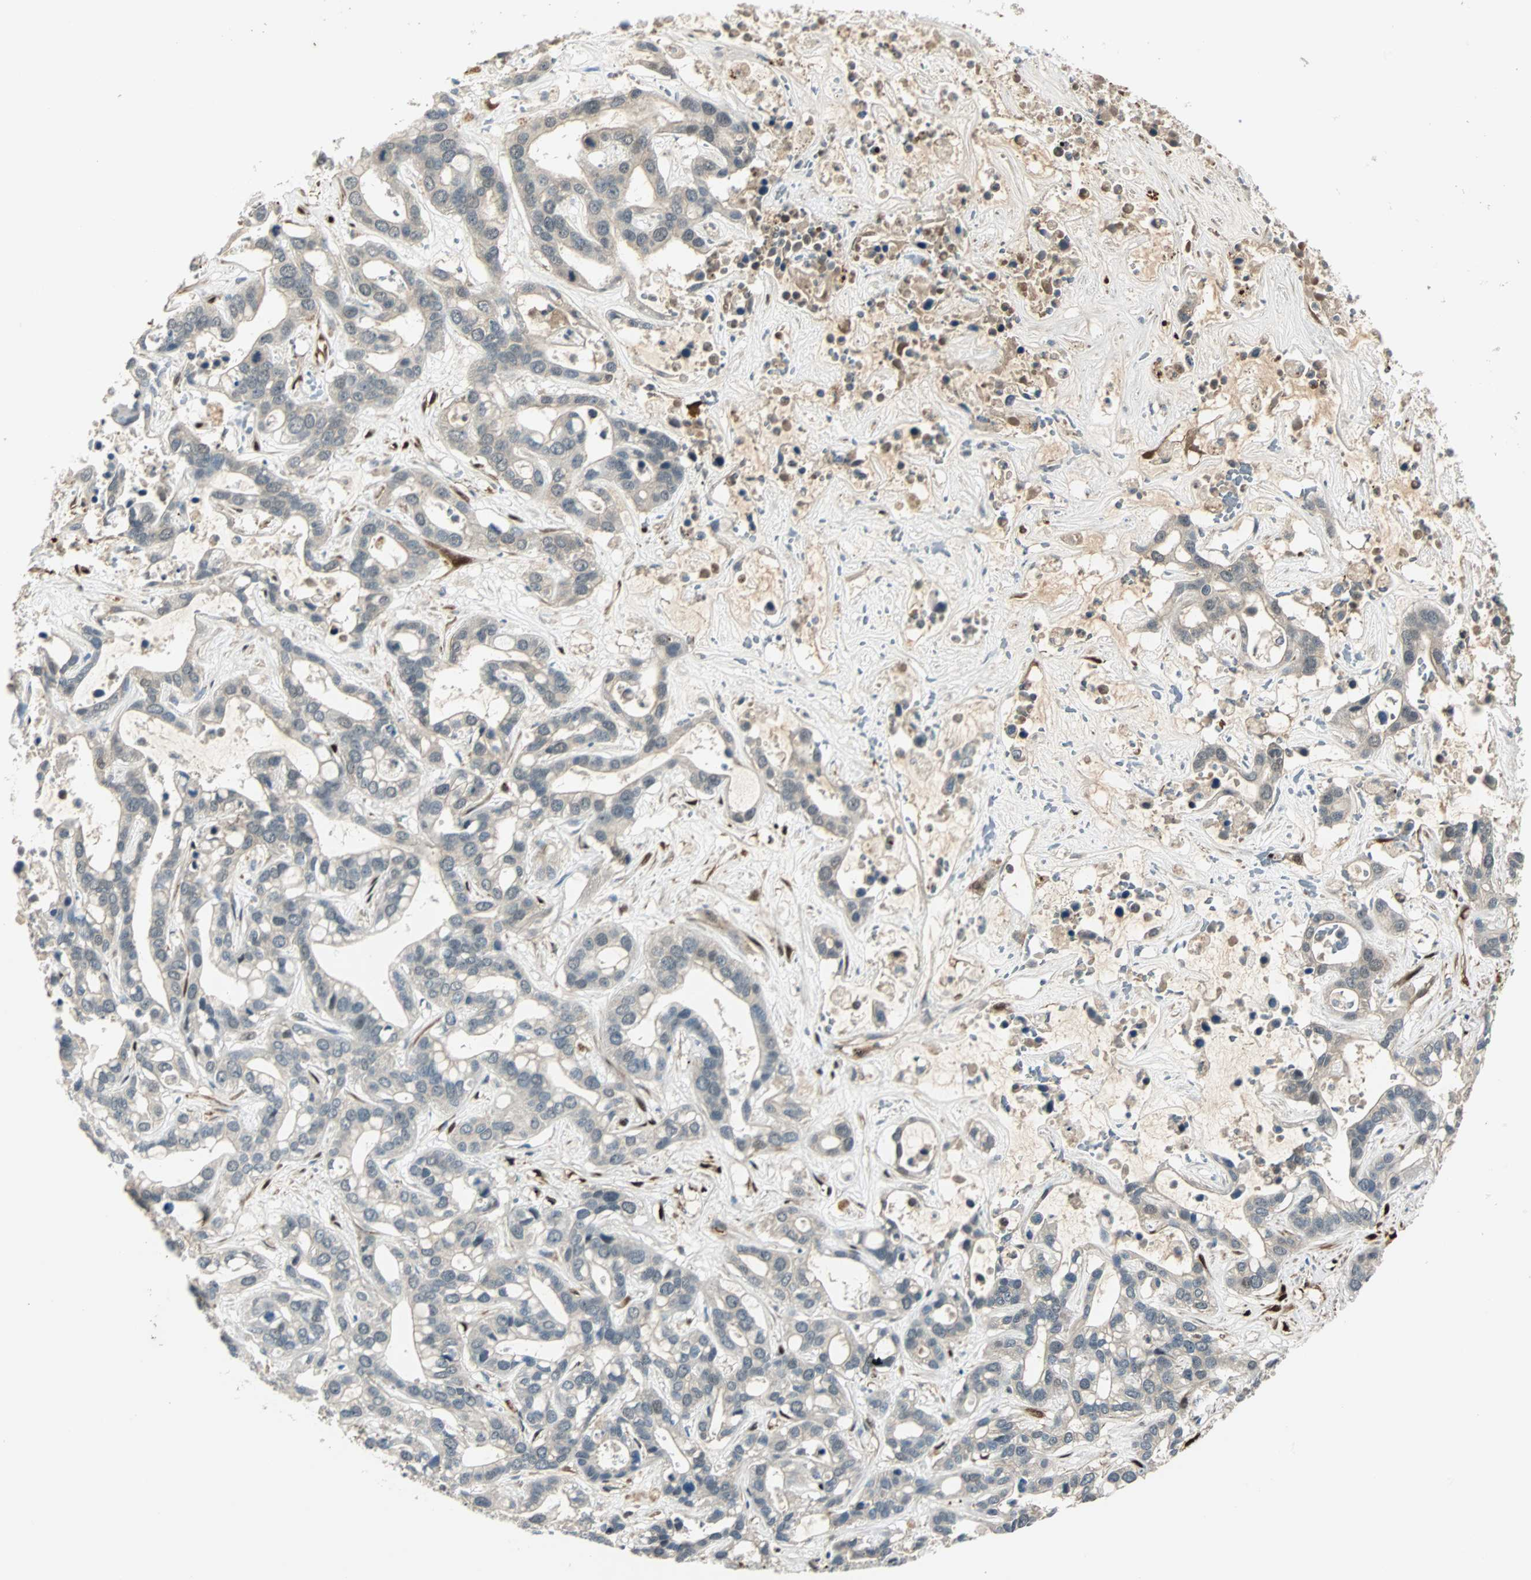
{"staining": {"intensity": "weak", "quantity": "25%-75%", "location": "cytoplasmic/membranous"}, "tissue": "liver cancer", "cell_type": "Tumor cells", "image_type": "cancer", "snomed": [{"axis": "morphology", "description": "Cholangiocarcinoma"}, {"axis": "topography", "description": "Liver"}], "caption": "Immunohistochemical staining of human liver cancer shows low levels of weak cytoplasmic/membranous positivity in approximately 25%-75% of tumor cells.", "gene": "FHL2", "patient": {"sex": "female", "age": 65}}